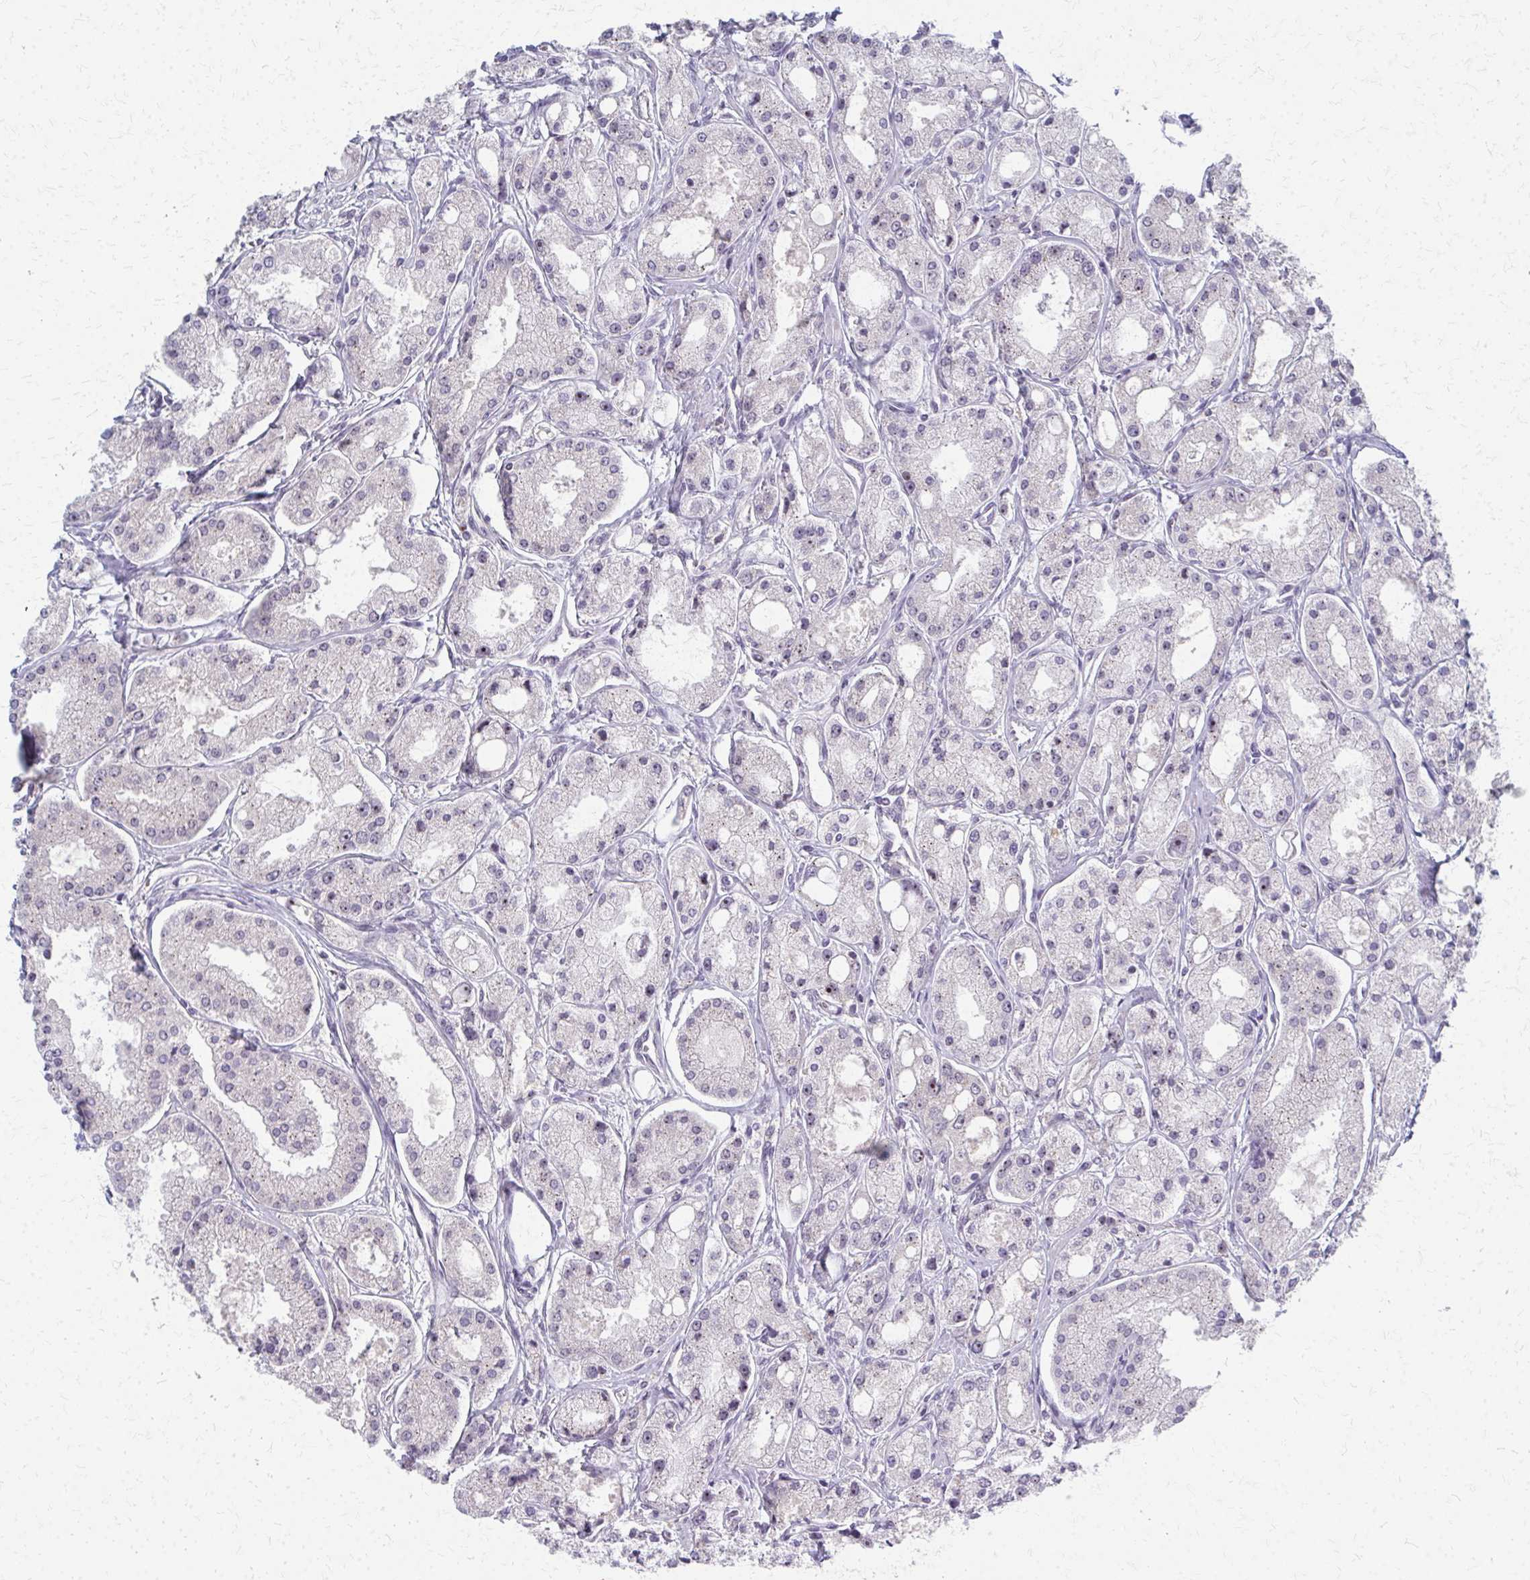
{"staining": {"intensity": "negative", "quantity": "none", "location": "none"}, "tissue": "prostate cancer", "cell_type": "Tumor cells", "image_type": "cancer", "snomed": [{"axis": "morphology", "description": "Adenocarcinoma, High grade"}, {"axis": "topography", "description": "Prostate"}], "caption": "Human prostate cancer stained for a protein using immunohistochemistry reveals no positivity in tumor cells.", "gene": "NUDT16", "patient": {"sex": "male", "age": 66}}